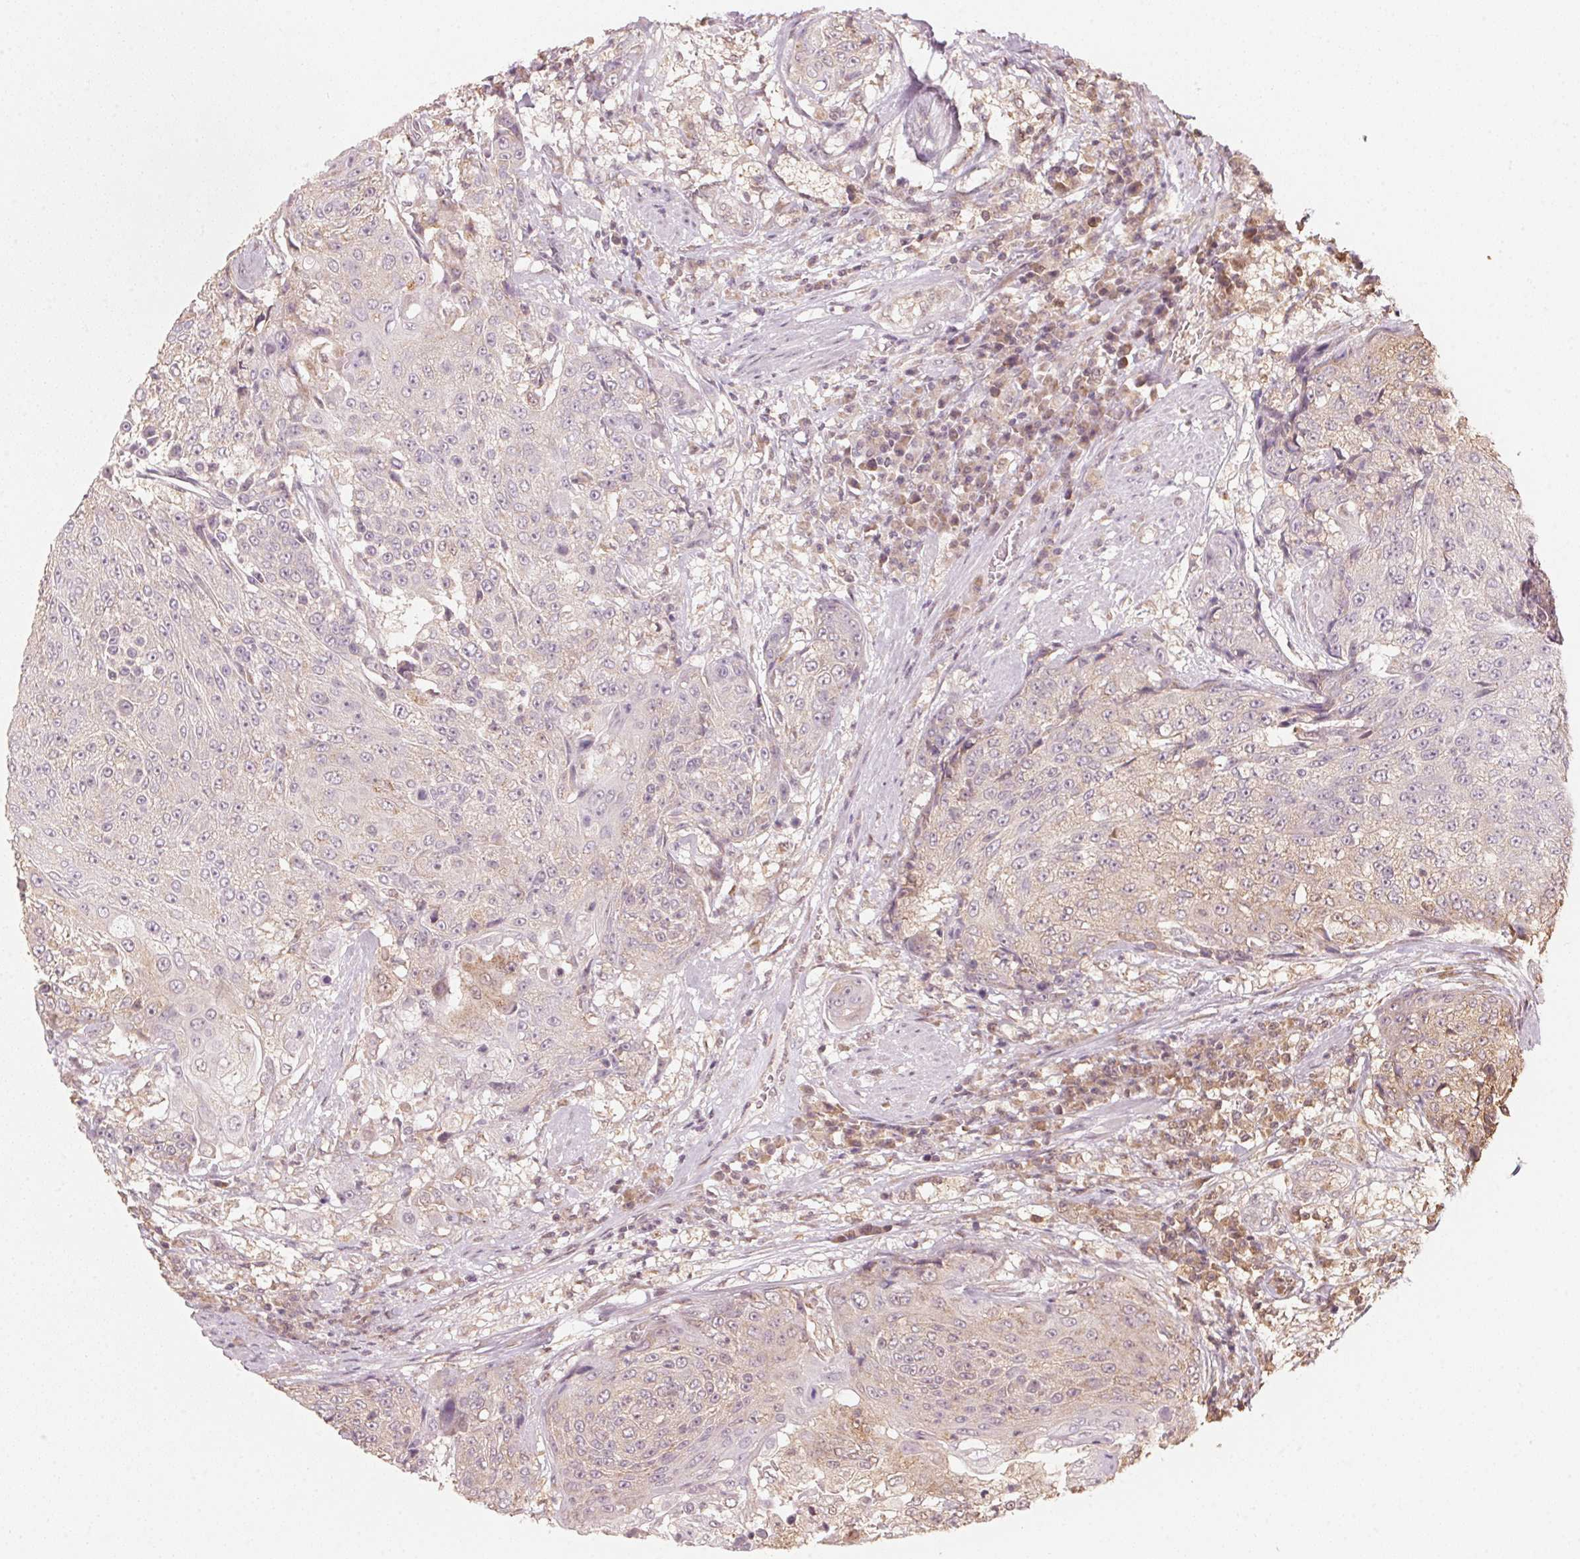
{"staining": {"intensity": "weak", "quantity": "<25%", "location": "cytoplasmic/membranous"}, "tissue": "urothelial cancer", "cell_type": "Tumor cells", "image_type": "cancer", "snomed": [{"axis": "morphology", "description": "Urothelial carcinoma, High grade"}, {"axis": "topography", "description": "Urinary bladder"}], "caption": "There is no significant staining in tumor cells of urothelial cancer. (Brightfield microscopy of DAB (3,3'-diaminobenzidine) immunohistochemistry at high magnification).", "gene": "C2orf73", "patient": {"sex": "female", "age": 63}}